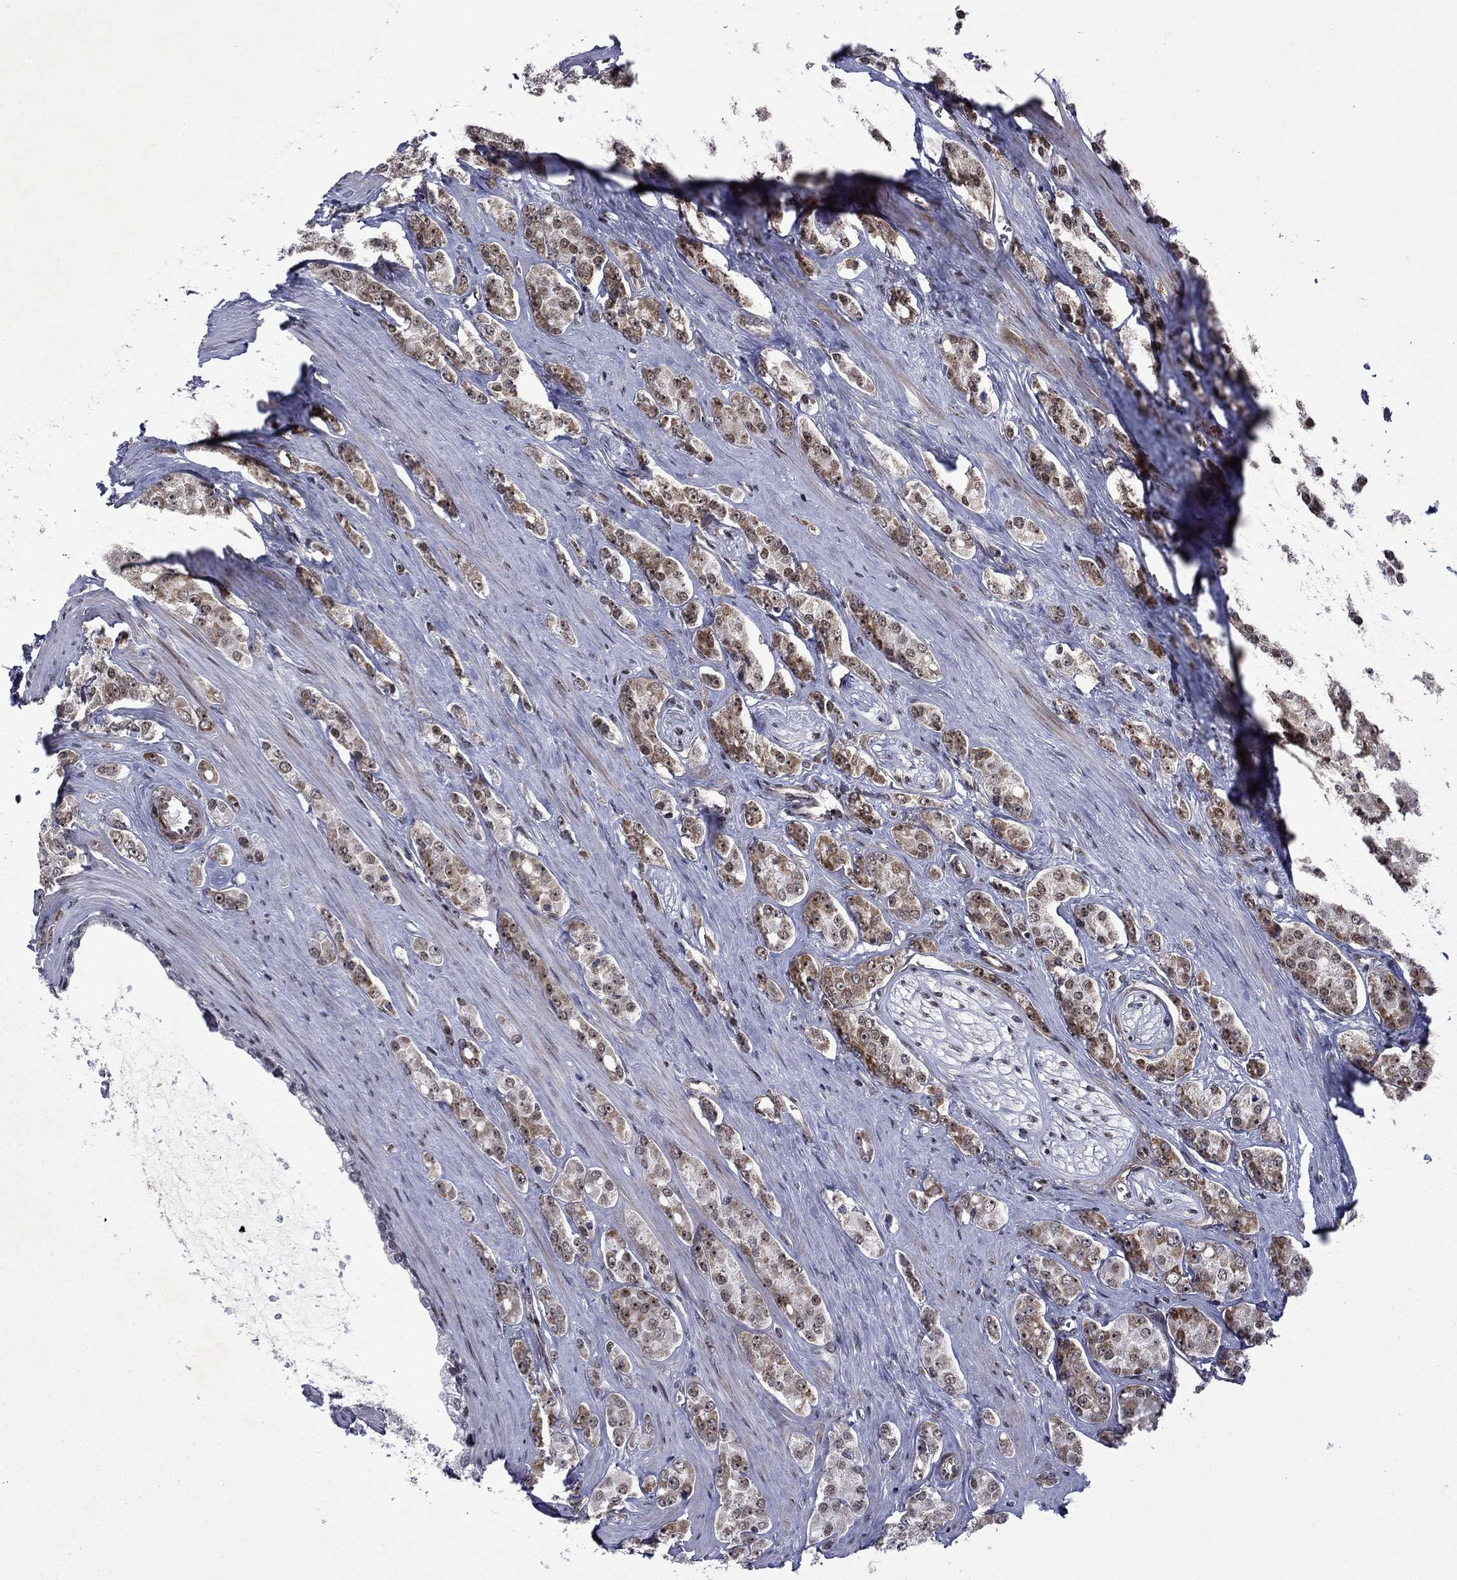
{"staining": {"intensity": "moderate", "quantity": "<25%", "location": "cytoplasmic/membranous"}, "tissue": "prostate cancer", "cell_type": "Tumor cells", "image_type": "cancer", "snomed": [{"axis": "morphology", "description": "Adenocarcinoma, NOS"}, {"axis": "topography", "description": "Prostate"}], "caption": "Immunohistochemical staining of prostate cancer (adenocarcinoma) exhibits low levels of moderate cytoplasmic/membranous protein staining in approximately <25% of tumor cells. (DAB IHC, brown staining for protein, blue staining for nuclei).", "gene": "SURF2", "patient": {"sex": "male", "age": 67}}